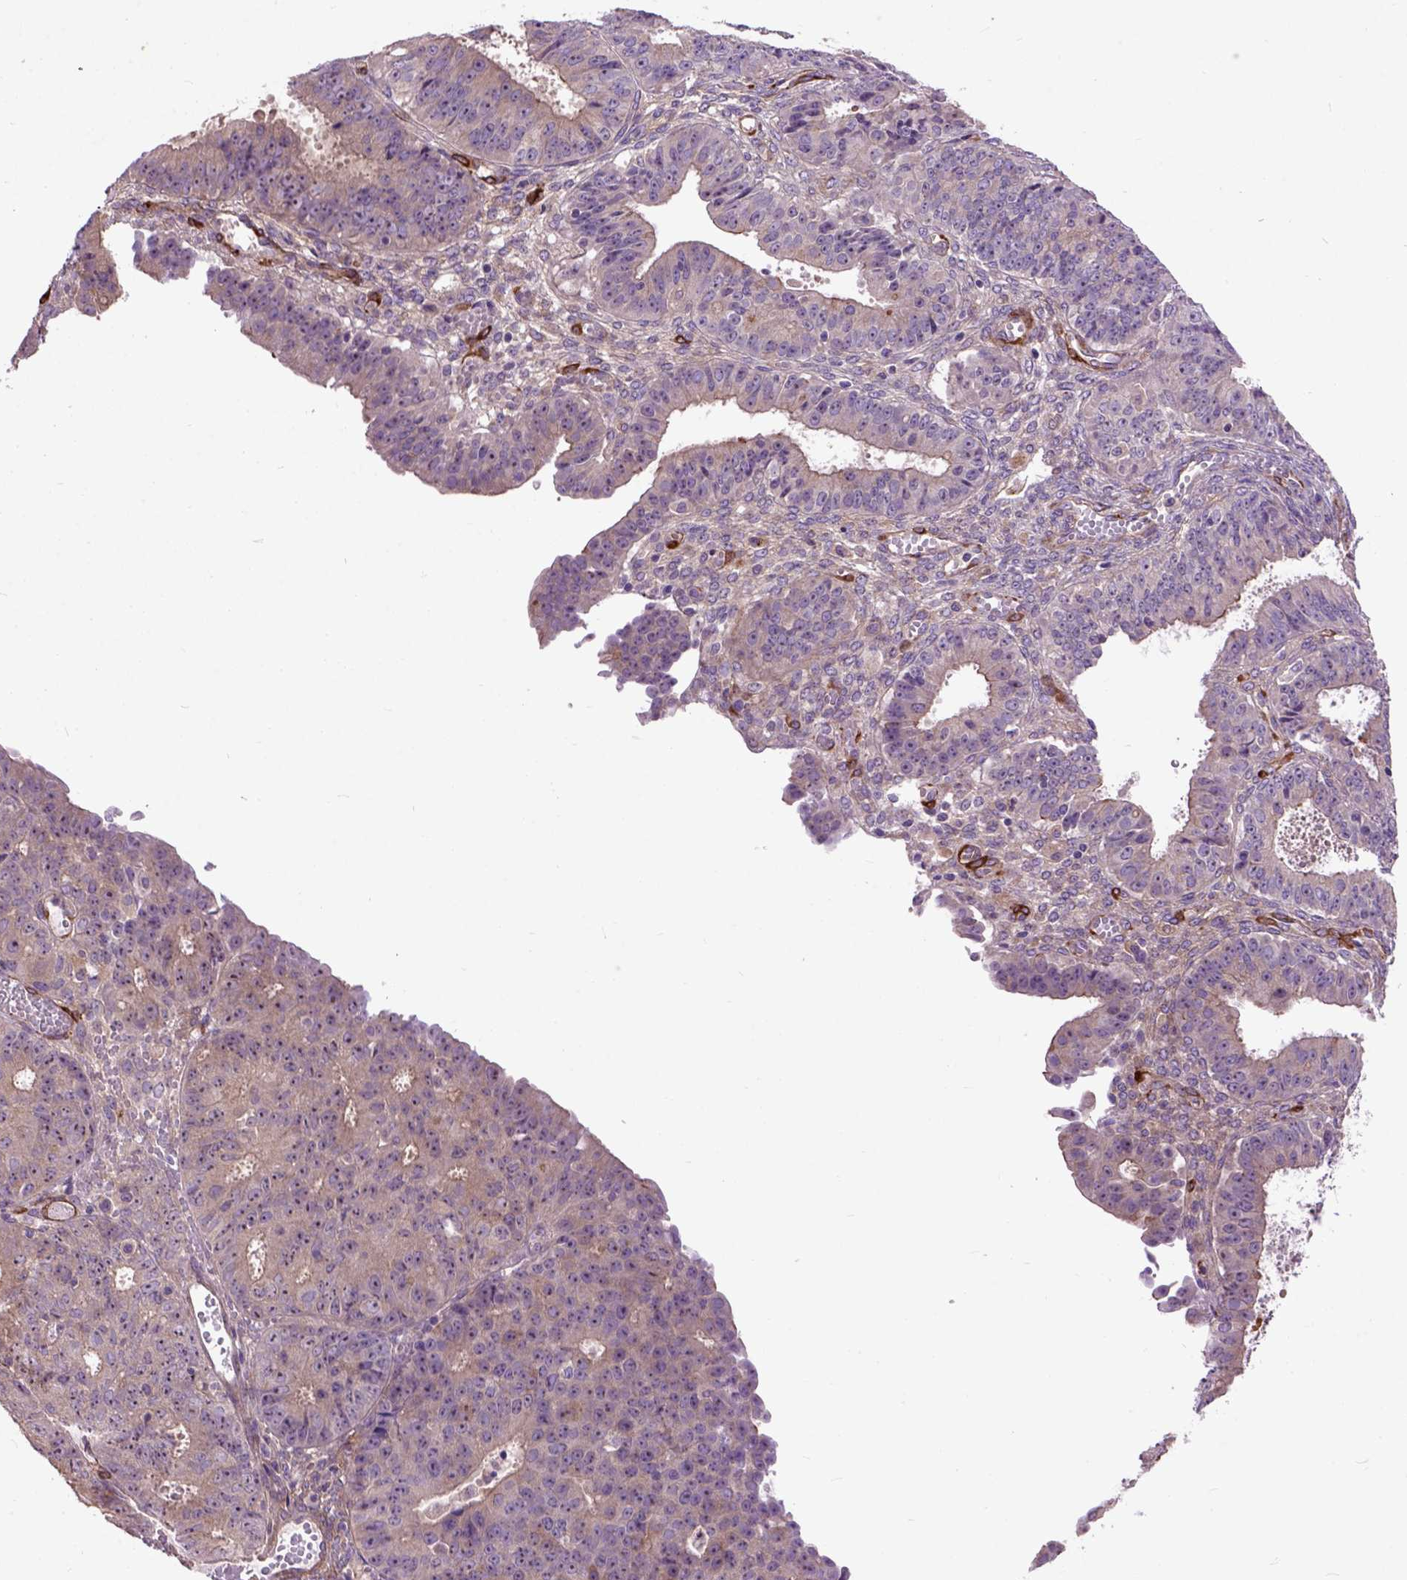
{"staining": {"intensity": "weak", "quantity": ">75%", "location": "cytoplasmic/membranous"}, "tissue": "ovarian cancer", "cell_type": "Tumor cells", "image_type": "cancer", "snomed": [{"axis": "morphology", "description": "Carcinoma, endometroid"}, {"axis": "topography", "description": "Ovary"}], "caption": "Immunohistochemistry (IHC) of human ovarian cancer shows low levels of weak cytoplasmic/membranous expression in about >75% of tumor cells.", "gene": "MAPT", "patient": {"sex": "female", "age": 42}}